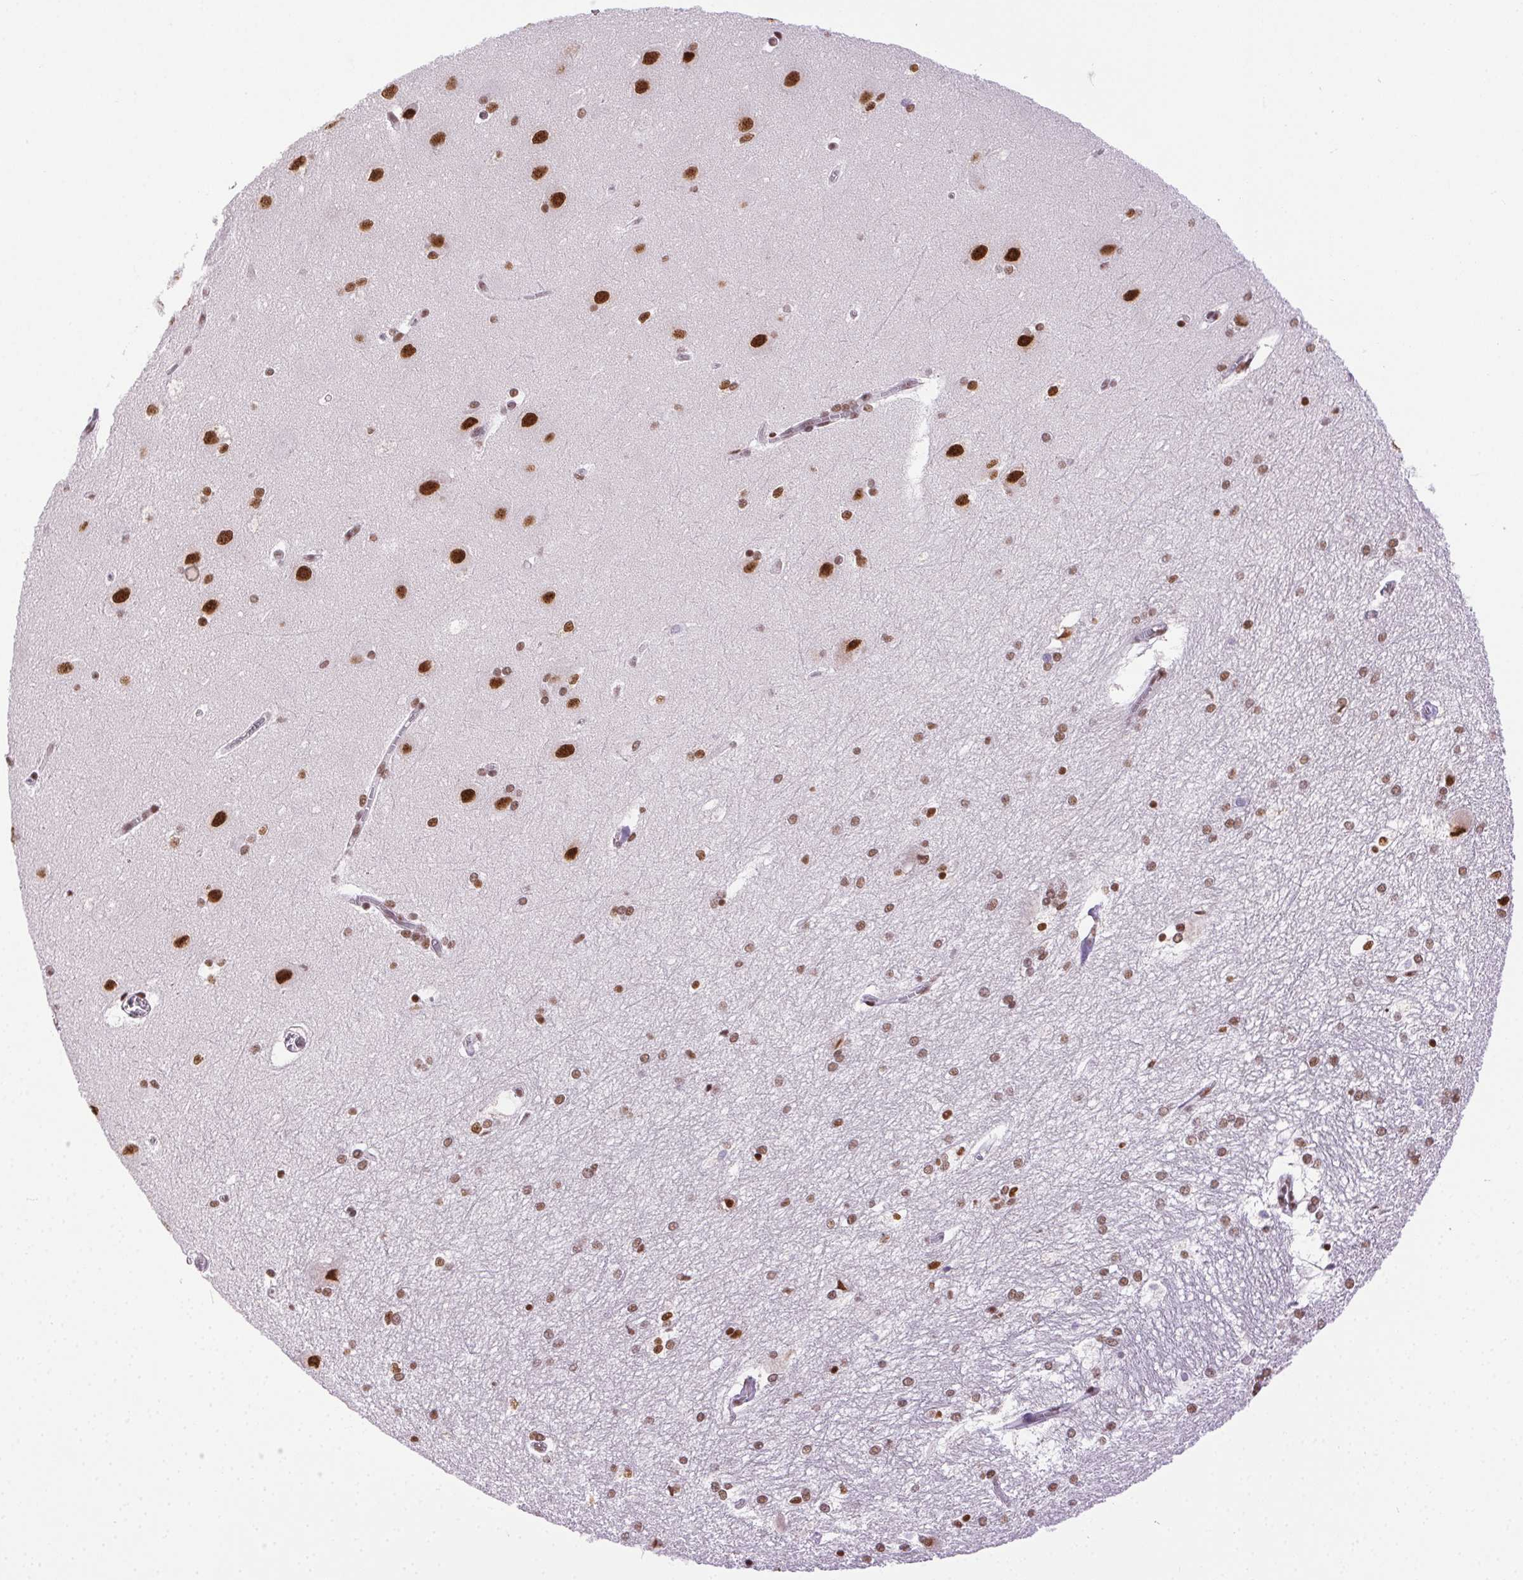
{"staining": {"intensity": "moderate", "quantity": "25%-75%", "location": "nuclear"}, "tissue": "hippocampus", "cell_type": "Glial cells", "image_type": "normal", "snomed": [{"axis": "morphology", "description": "Normal tissue, NOS"}, {"axis": "topography", "description": "Cerebral cortex"}, {"axis": "topography", "description": "Hippocampus"}], "caption": "Hippocampus stained with IHC exhibits moderate nuclear expression in about 25%-75% of glial cells. (Stains: DAB in brown, nuclei in blue, Microscopy: brightfield microscopy at high magnification).", "gene": "TRA2B", "patient": {"sex": "female", "age": 19}}